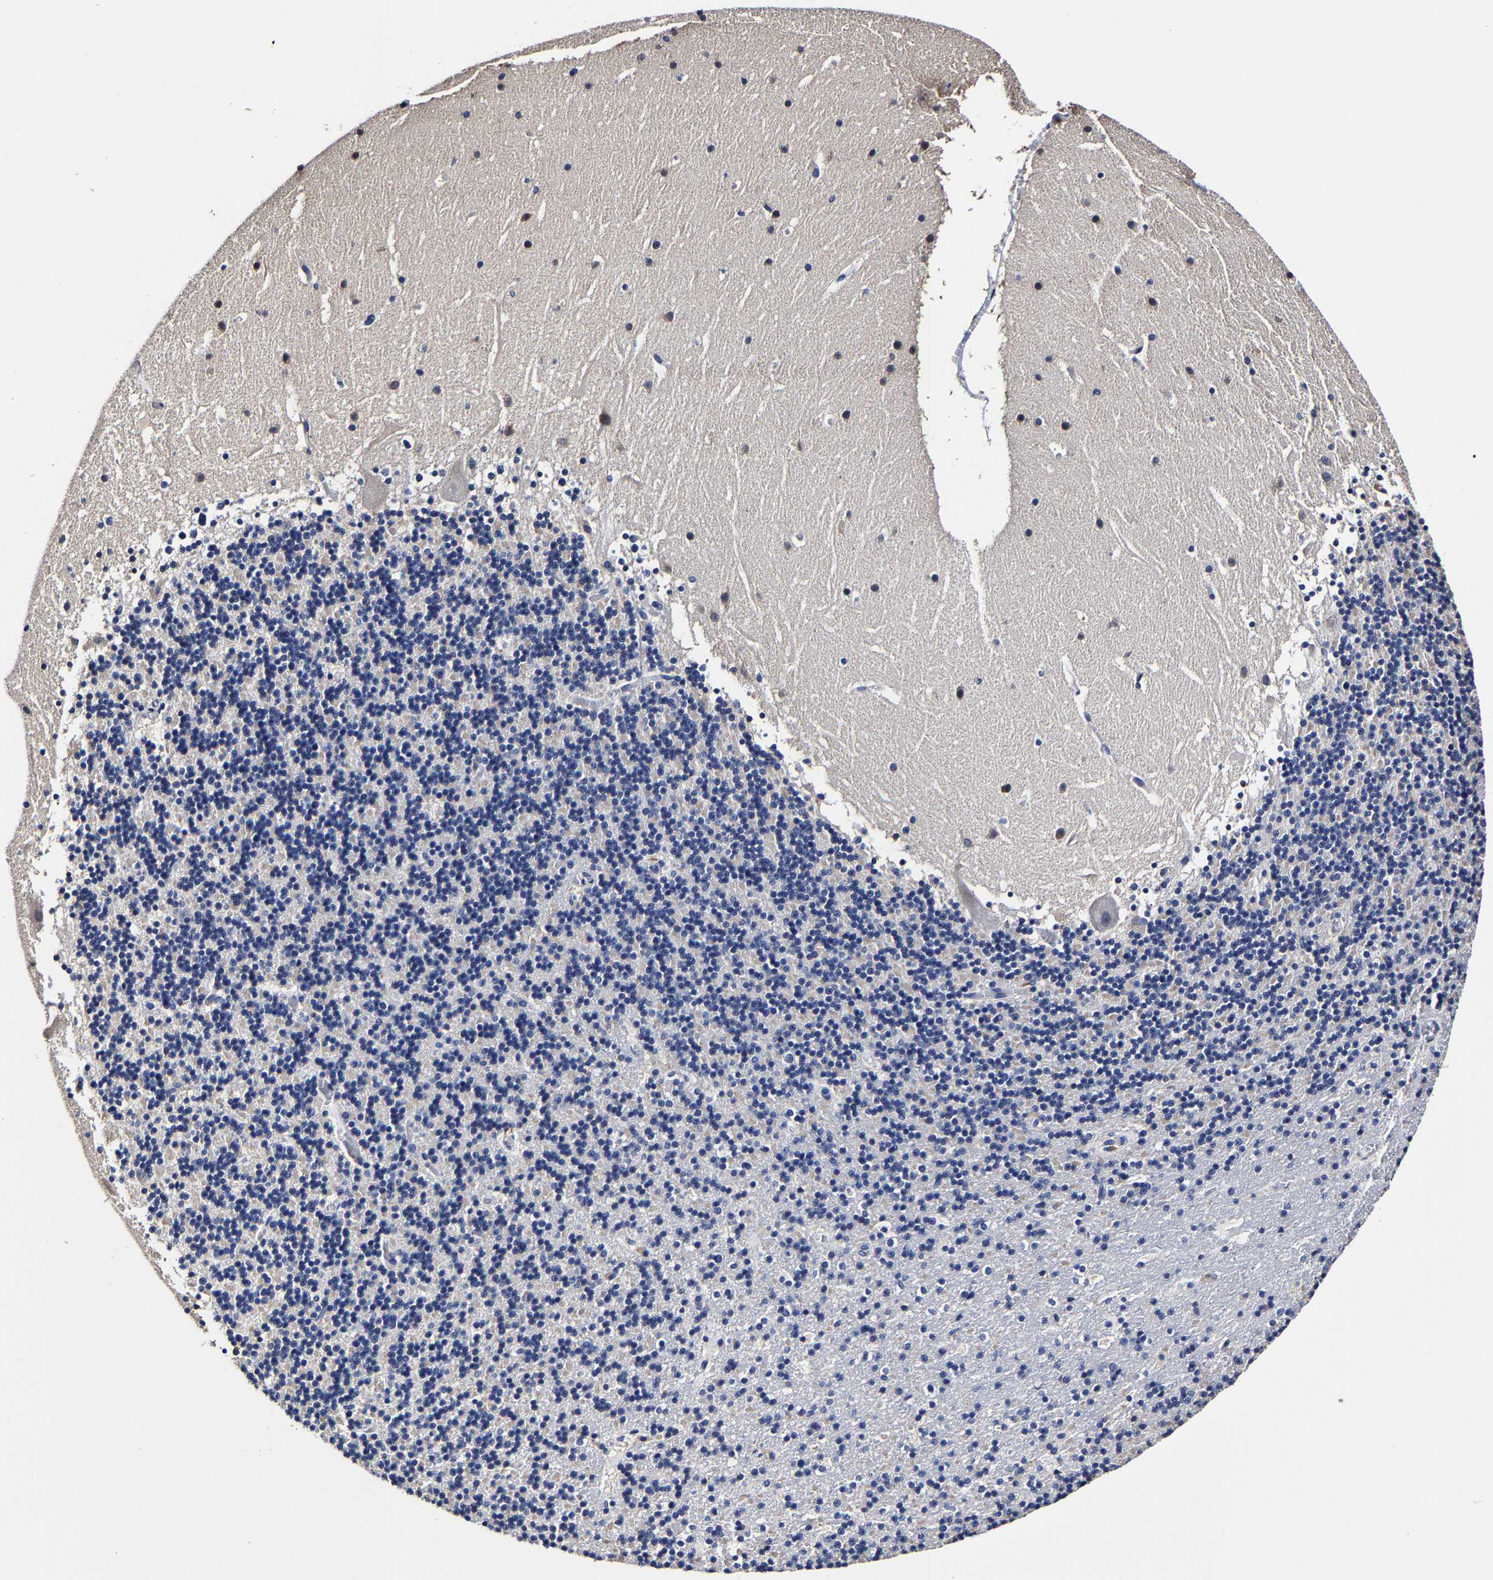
{"staining": {"intensity": "negative", "quantity": "none", "location": "none"}, "tissue": "cerebellum", "cell_type": "Cells in granular layer", "image_type": "normal", "snomed": [{"axis": "morphology", "description": "Normal tissue, NOS"}, {"axis": "topography", "description": "Cerebellum"}], "caption": "Cells in granular layer are negative for protein expression in normal human cerebellum. (DAB (3,3'-diaminobenzidine) IHC, high magnification).", "gene": "AKAP4", "patient": {"sex": "male", "age": 45}}